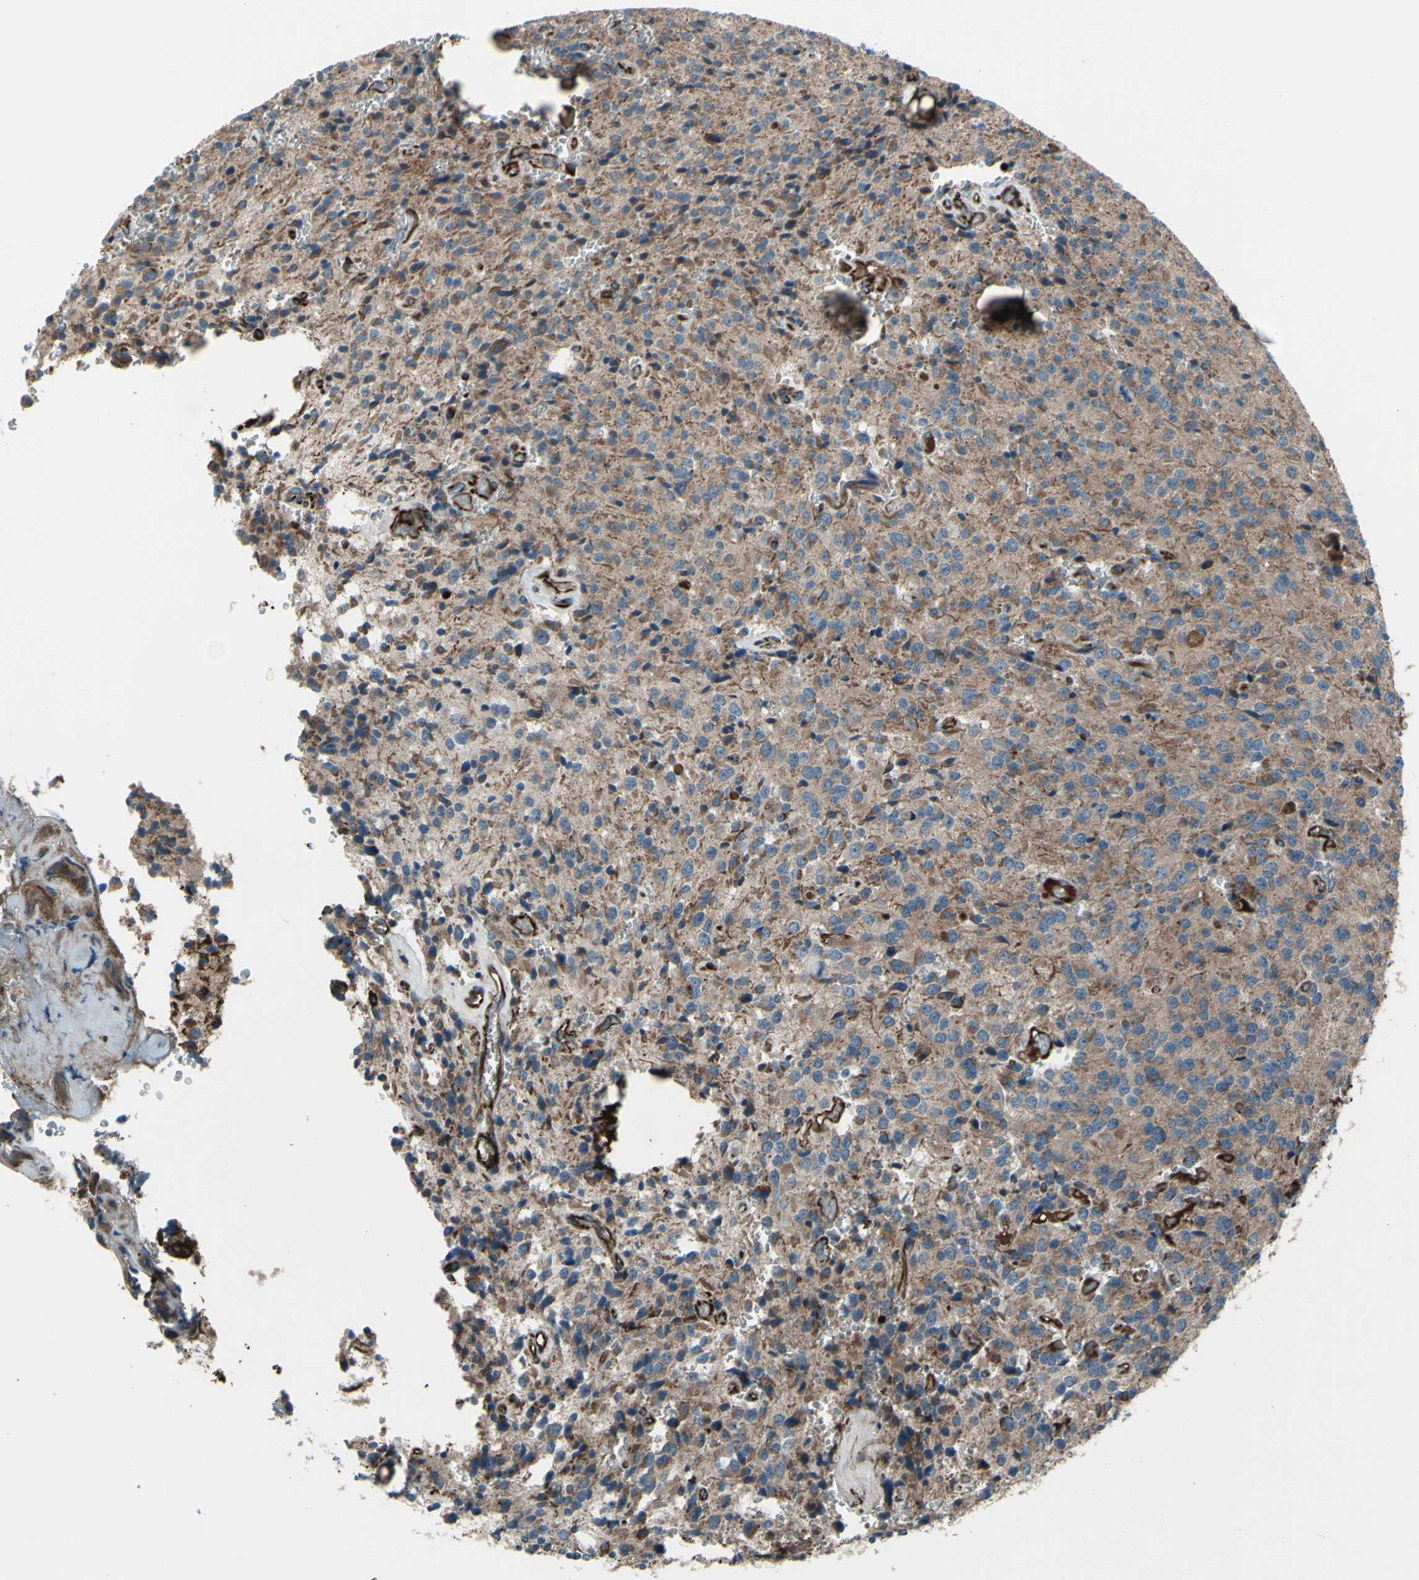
{"staining": {"intensity": "moderate", "quantity": ">75%", "location": "cytoplasmic/membranous"}, "tissue": "glioma", "cell_type": "Tumor cells", "image_type": "cancer", "snomed": [{"axis": "morphology", "description": "Glioma, malignant, Low grade"}, {"axis": "topography", "description": "Brain"}], "caption": "This image displays immunohistochemistry staining of malignant glioma (low-grade), with medium moderate cytoplasmic/membranous staining in approximately >75% of tumor cells.", "gene": "EMC7", "patient": {"sex": "male", "age": 58}}